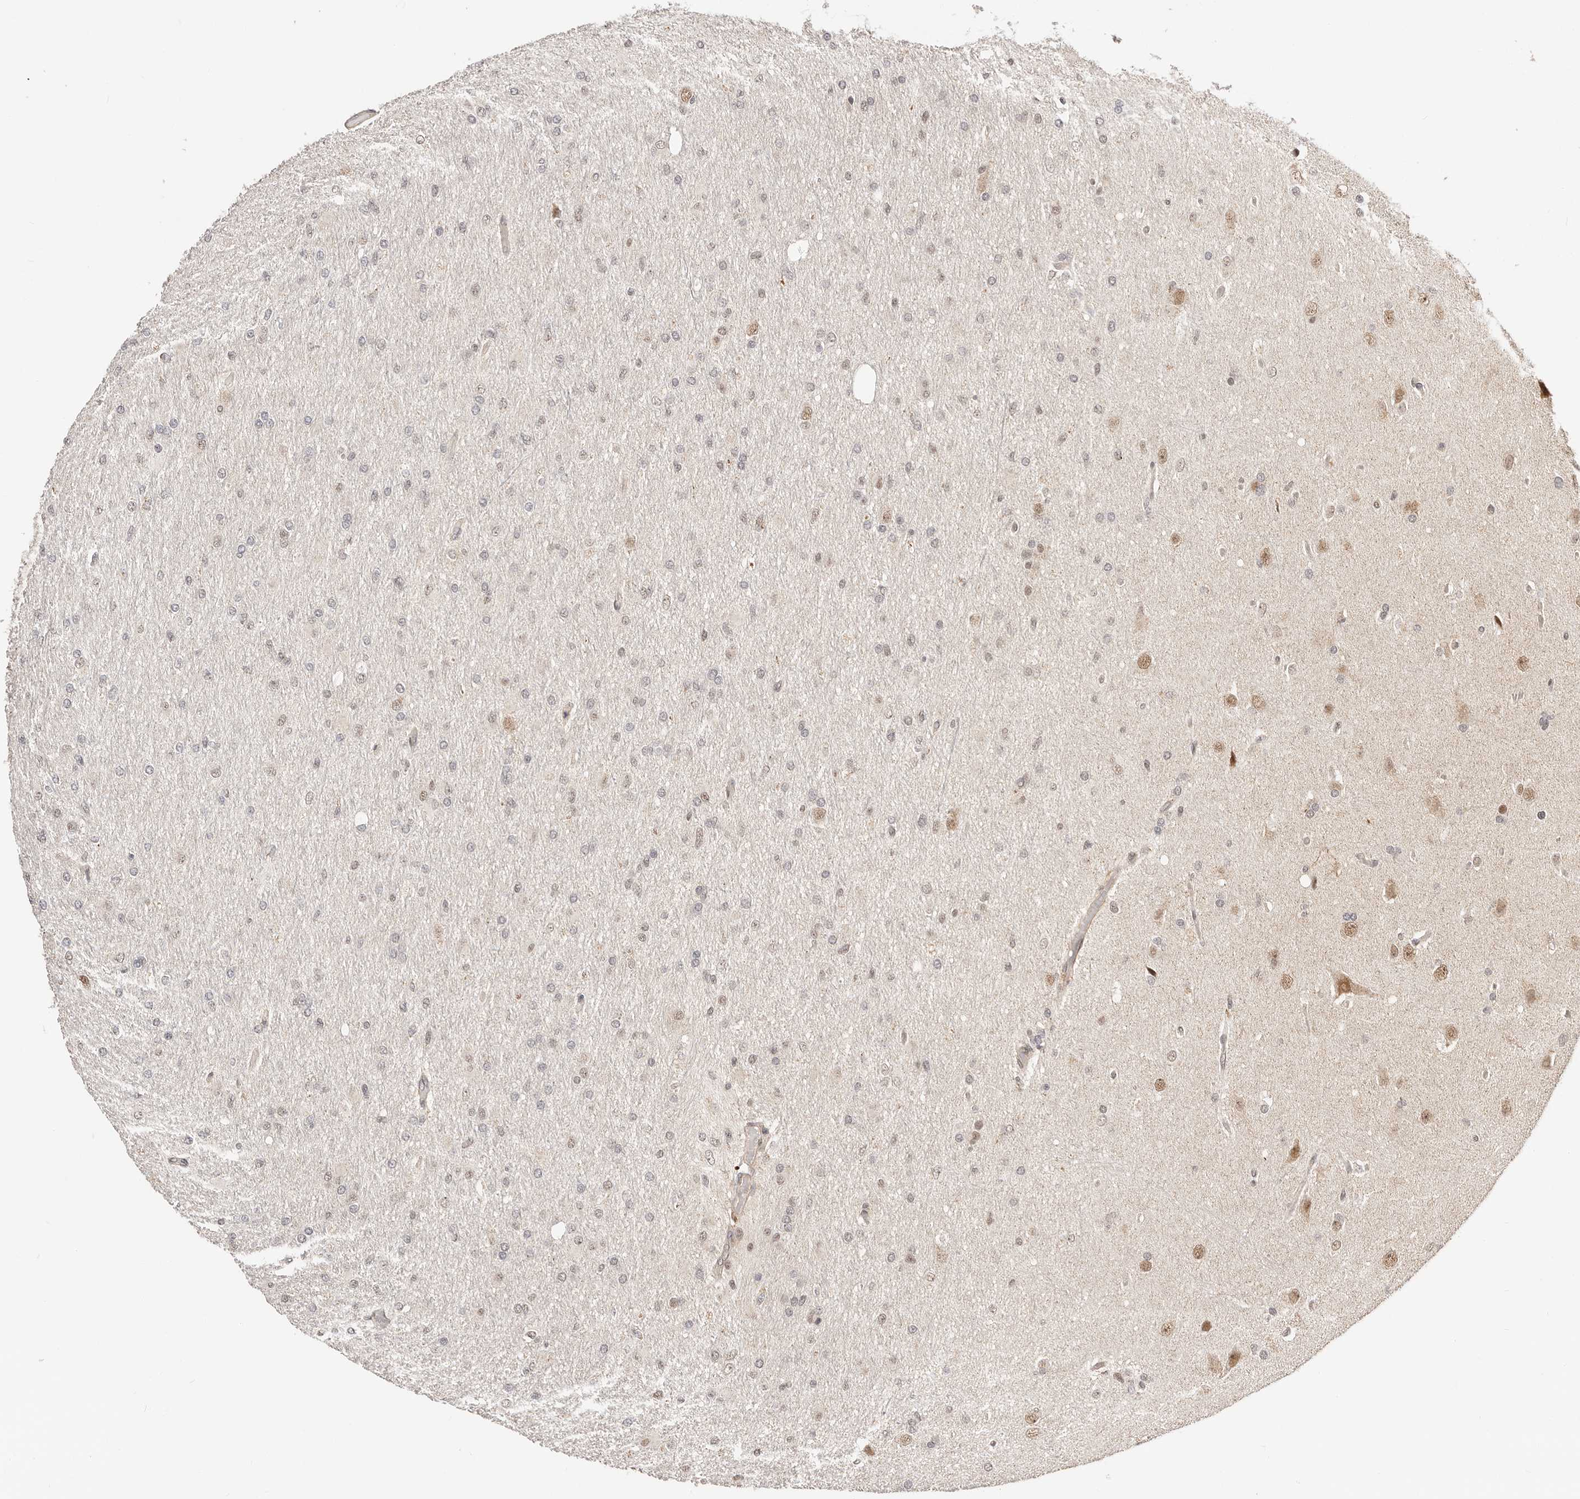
{"staining": {"intensity": "moderate", "quantity": "<25%", "location": "nuclear"}, "tissue": "glioma", "cell_type": "Tumor cells", "image_type": "cancer", "snomed": [{"axis": "morphology", "description": "Glioma, malignant, High grade"}, {"axis": "topography", "description": "Cerebral cortex"}], "caption": "About <25% of tumor cells in human glioma exhibit moderate nuclear protein expression as visualized by brown immunohistochemical staining.", "gene": "CTNNBL1", "patient": {"sex": "female", "age": 36}}